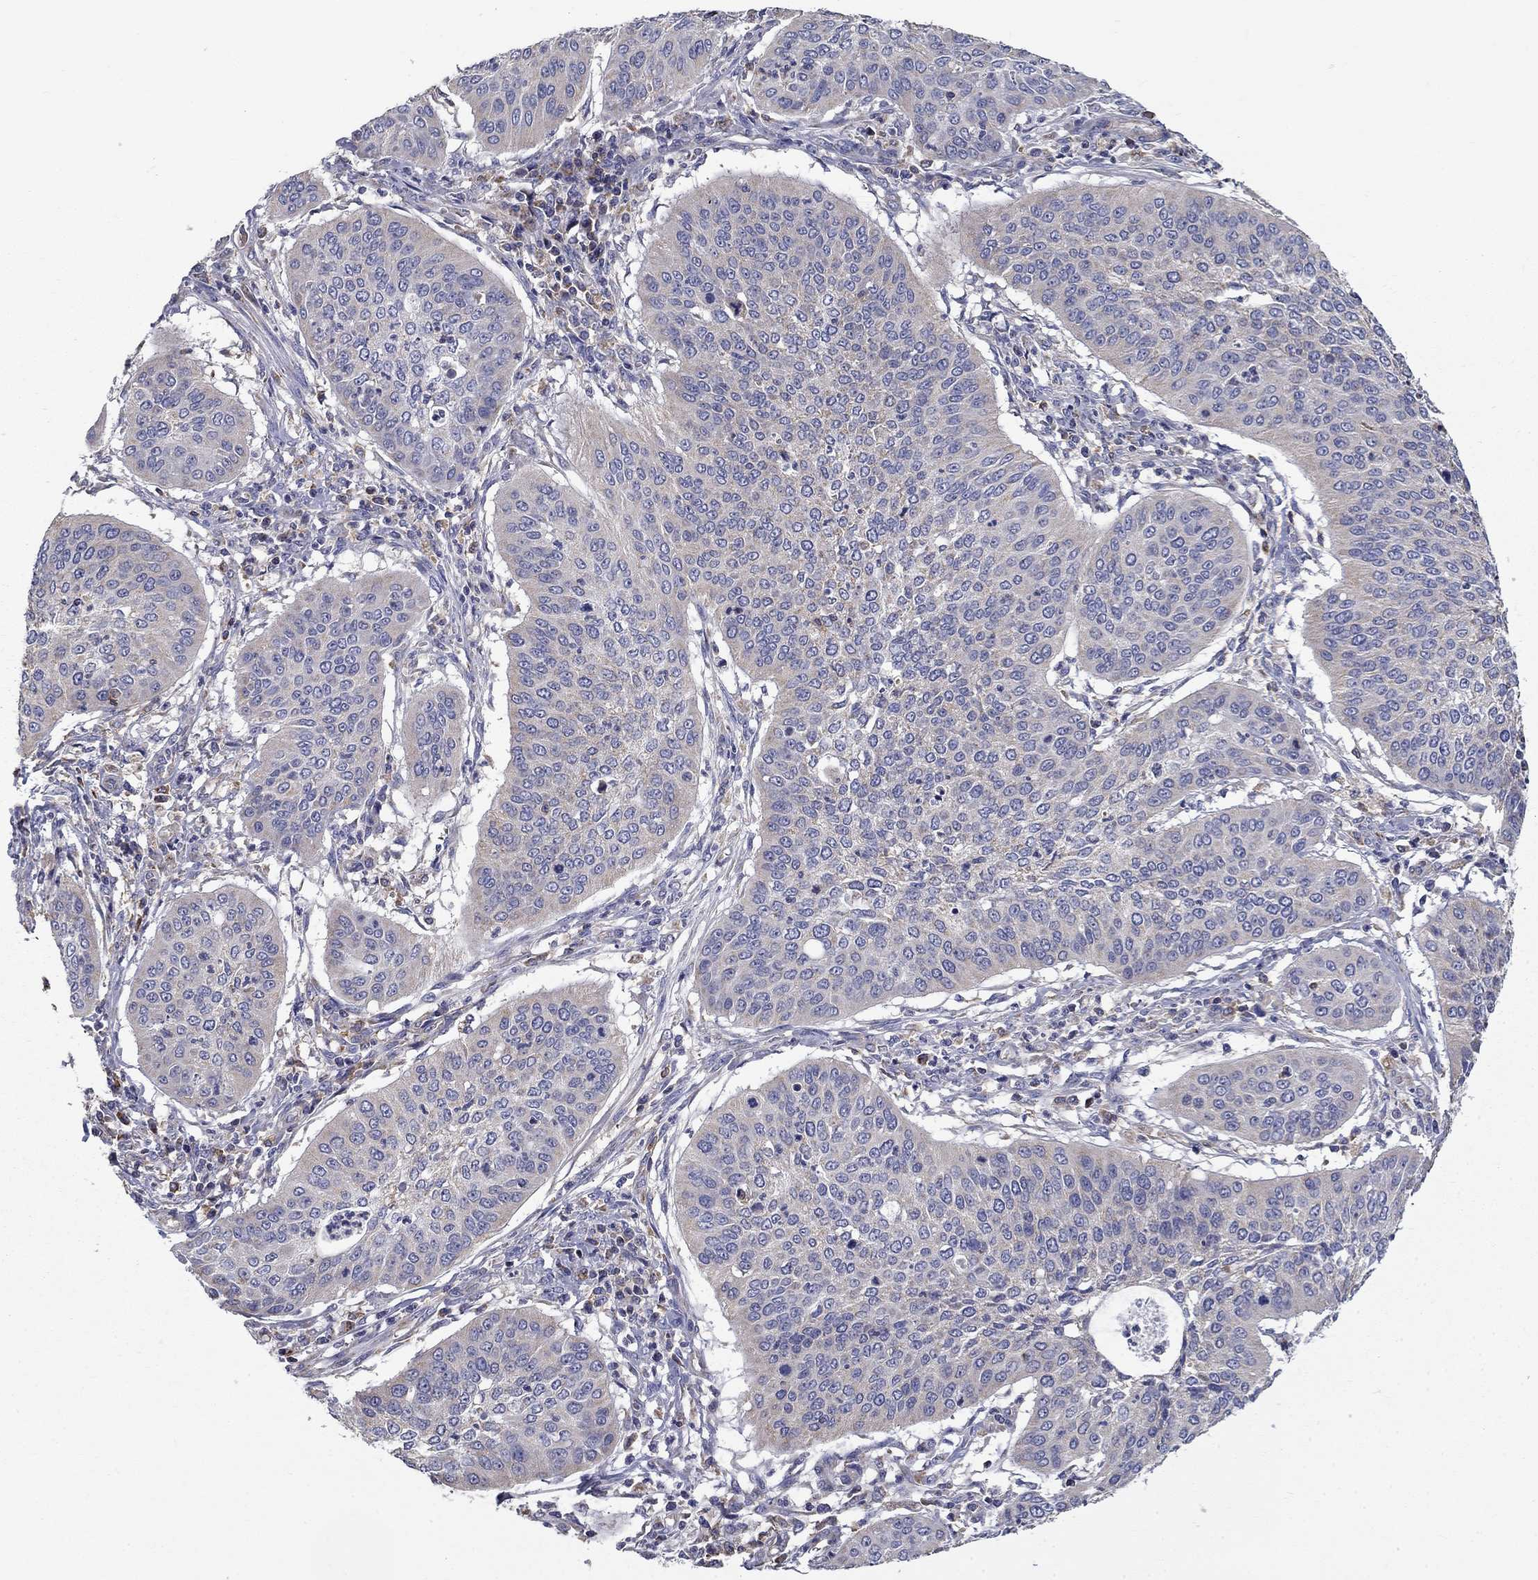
{"staining": {"intensity": "negative", "quantity": "none", "location": "none"}, "tissue": "cervical cancer", "cell_type": "Tumor cells", "image_type": "cancer", "snomed": [{"axis": "morphology", "description": "Normal tissue, NOS"}, {"axis": "morphology", "description": "Squamous cell carcinoma, NOS"}, {"axis": "topography", "description": "Cervix"}], "caption": "Immunohistochemistry (IHC) histopathology image of neoplastic tissue: human cervical cancer (squamous cell carcinoma) stained with DAB demonstrates no significant protein staining in tumor cells.", "gene": "NME5", "patient": {"sex": "female", "age": 39}}